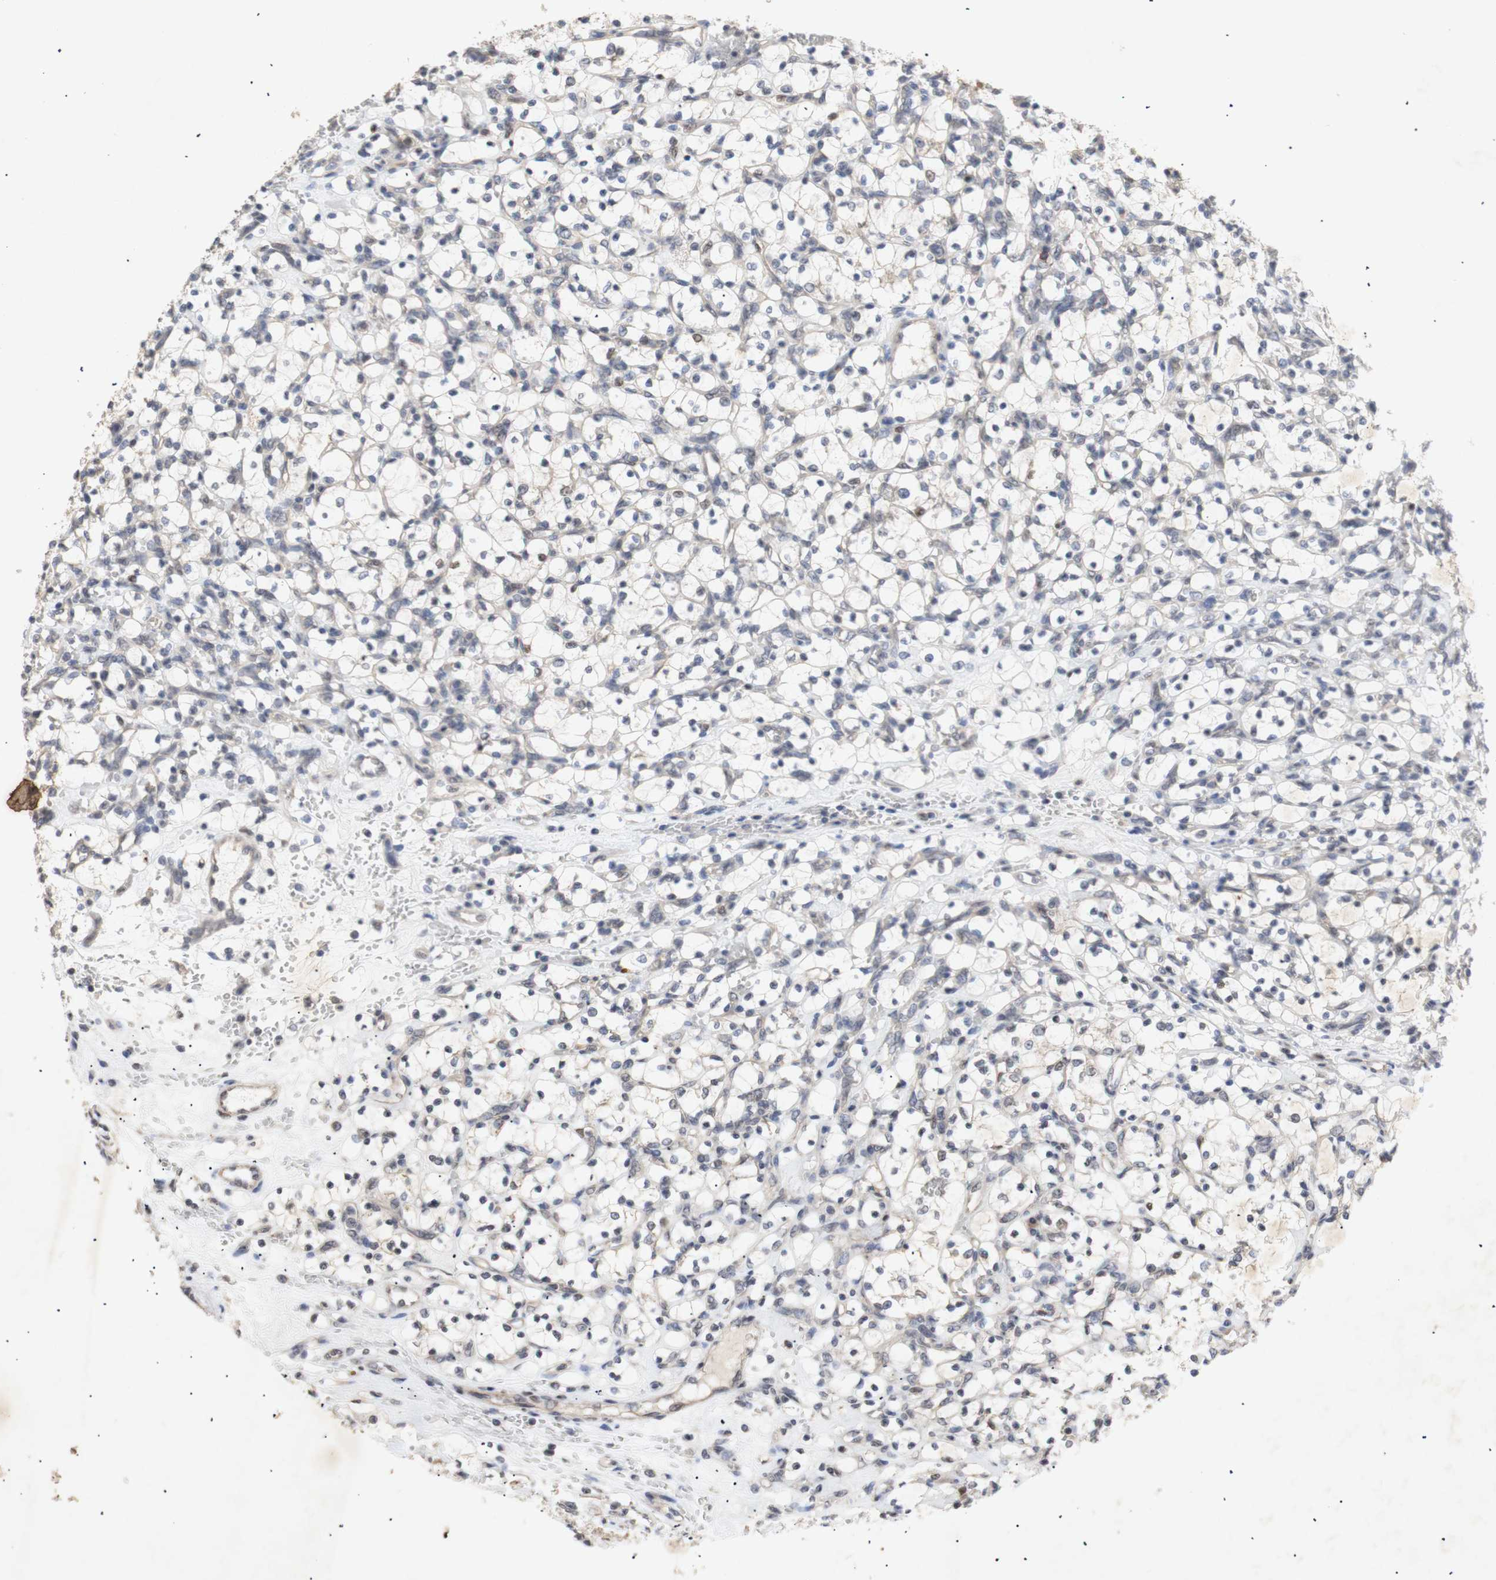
{"staining": {"intensity": "negative", "quantity": "none", "location": "none"}, "tissue": "renal cancer", "cell_type": "Tumor cells", "image_type": "cancer", "snomed": [{"axis": "morphology", "description": "Adenocarcinoma, NOS"}, {"axis": "topography", "description": "Kidney"}], "caption": "A micrograph of renal cancer (adenocarcinoma) stained for a protein exhibits no brown staining in tumor cells.", "gene": "FOSB", "patient": {"sex": "female", "age": 69}}